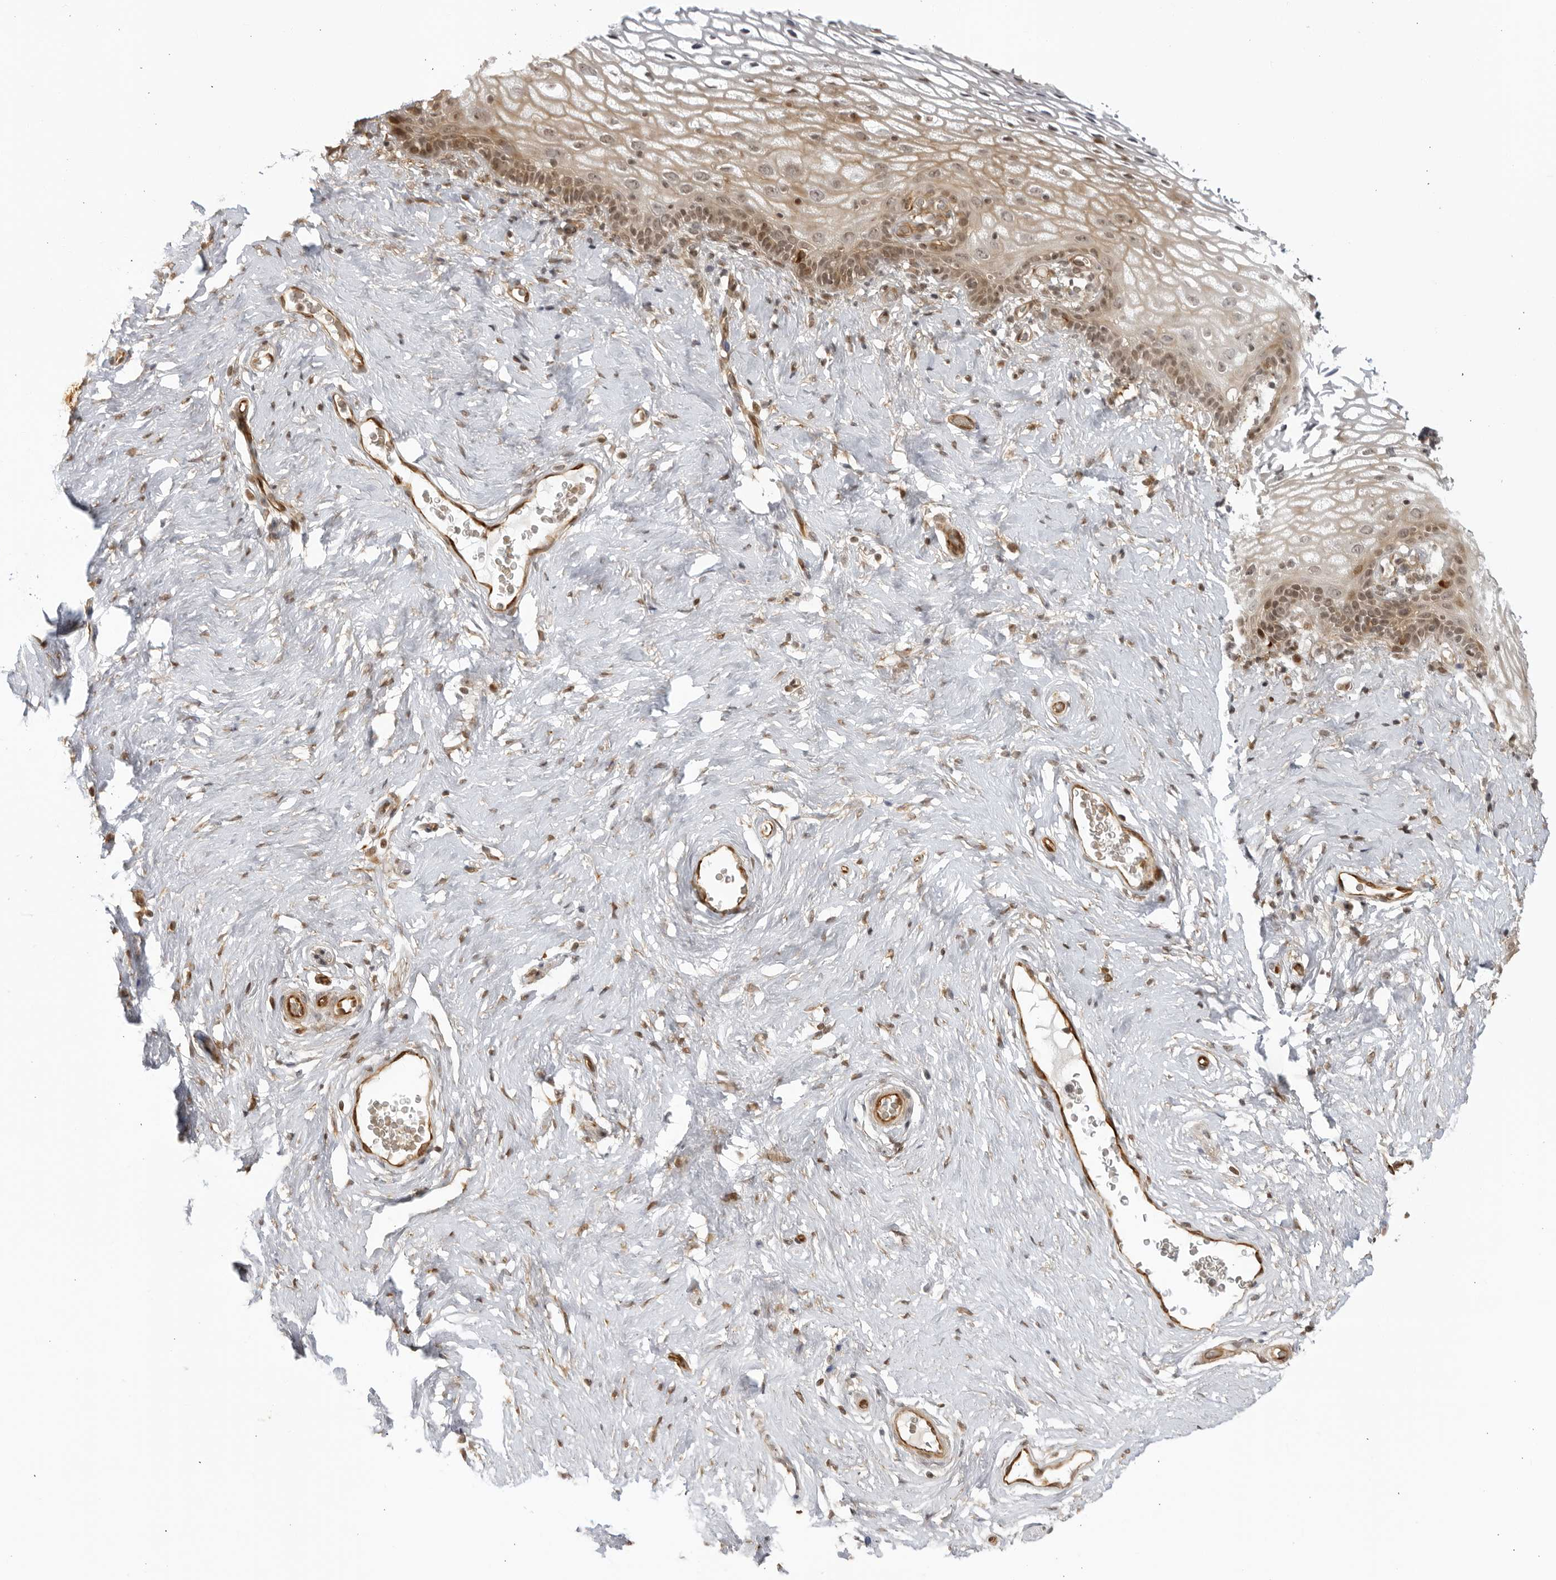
{"staining": {"intensity": "moderate", "quantity": "25%-75%", "location": "cytoplasmic/membranous,nuclear"}, "tissue": "vagina", "cell_type": "Squamous epithelial cells", "image_type": "normal", "snomed": [{"axis": "morphology", "description": "Normal tissue, NOS"}, {"axis": "morphology", "description": "Adenocarcinoma, NOS"}, {"axis": "topography", "description": "Rectum"}, {"axis": "topography", "description": "Vagina"}], "caption": "The photomicrograph demonstrates staining of normal vagina, revealing moderate cytoplasmic/membranous,nuclear protein expression (brown color) within squamous epithelial cells.", "gene": "TCF21", "patient": {"sex": "female", "age": 71}}